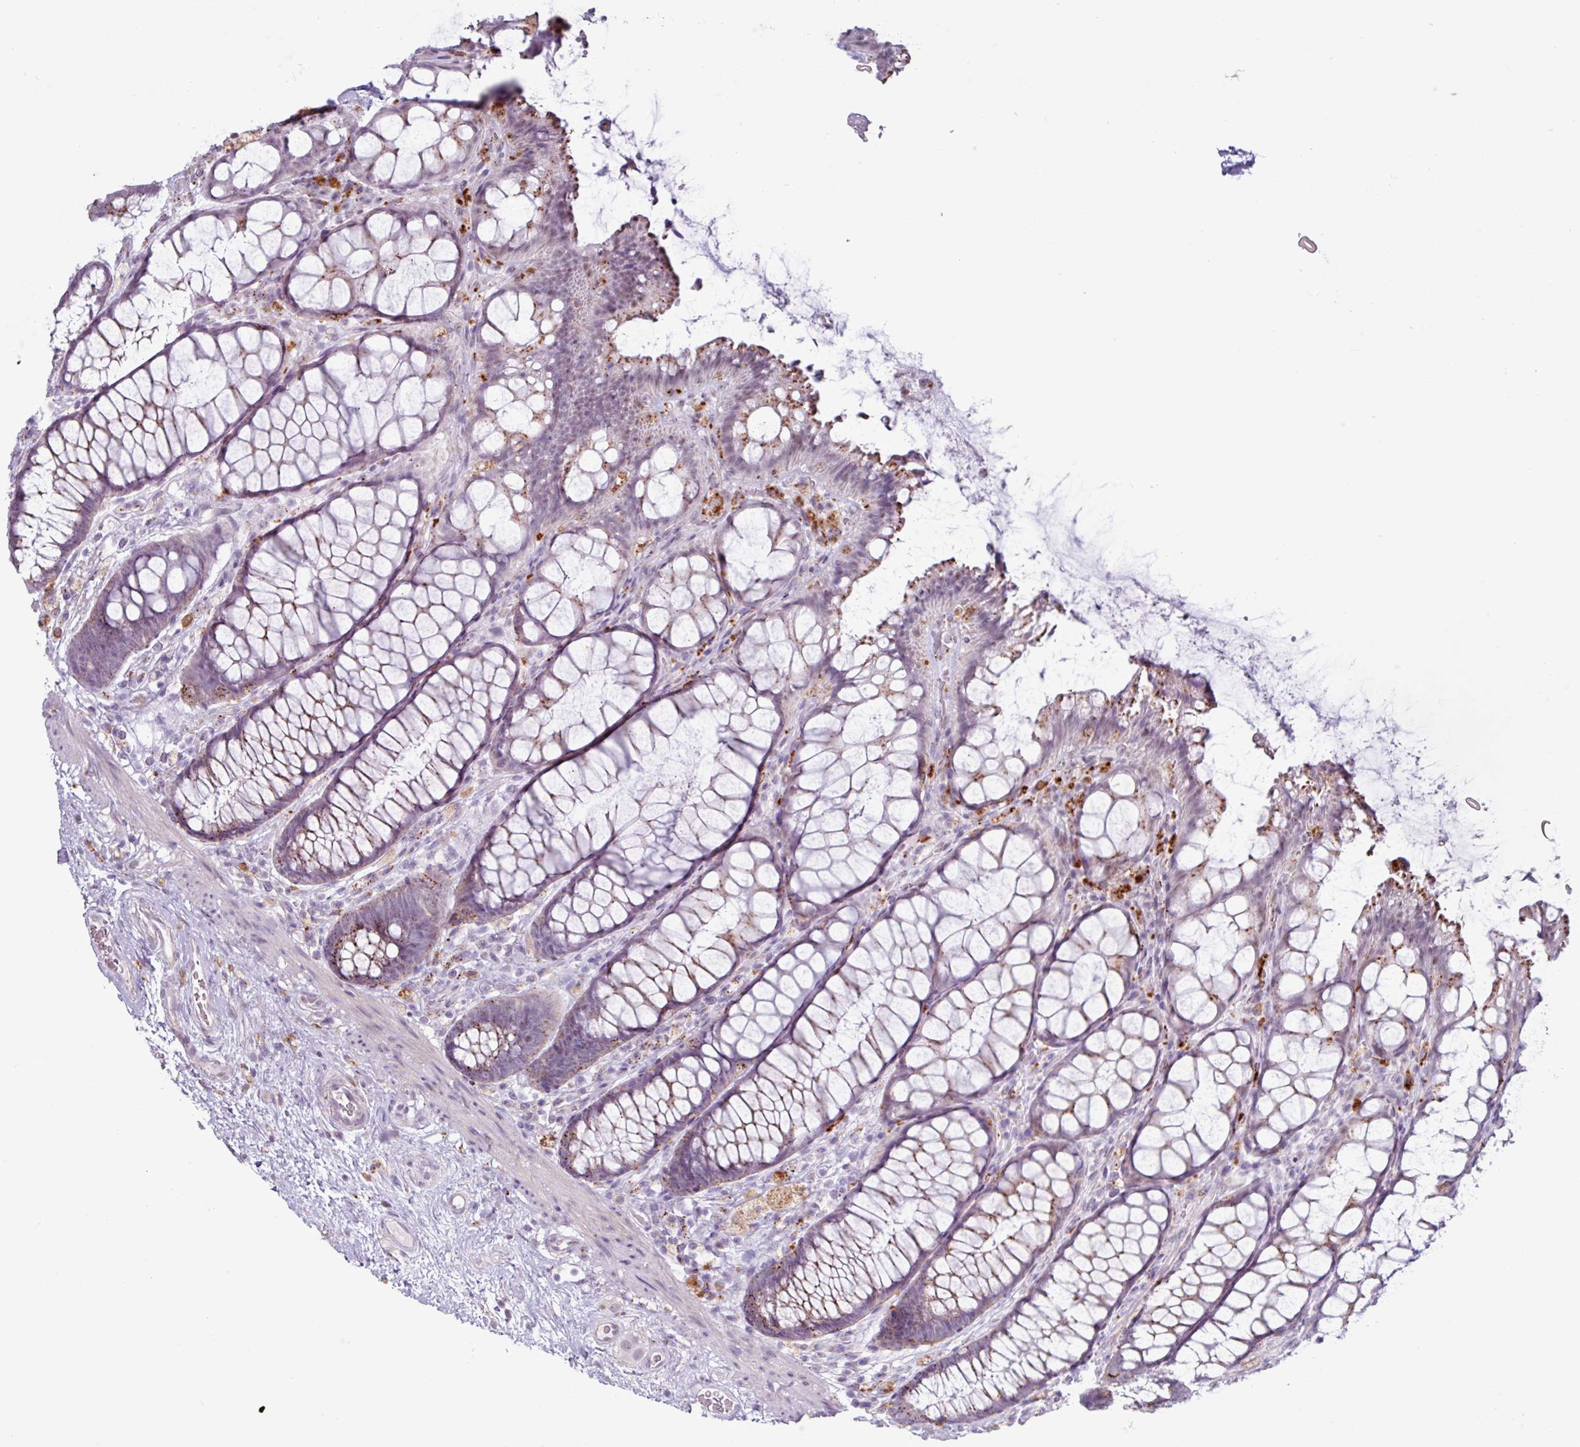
{"staining": {"intensity": "moderate", "quantity": "25%-75%", "location": "cytoplasmic/membranous"}, "tissue": "rectum", "cell_type": "Glandular cells", "image_type": "normal", "snomed": [{"axis": "morphology", "description": "Normal tissue, NOS"}, {"axis": "topography", "description": "Rectum"}], "caption": "Immunohistochemistry (IHC) histopathology image of normal rectum: human rectum stained using immunohistochemistry displays medium levels of moderate protein expression localized specifically in the cytoplasmic/membranous of glandular cells, appearing as a cytoplasmic/membranous brown color.", "gene": "AMIGO2", "patient": {"sex": "female", "age": 67}}